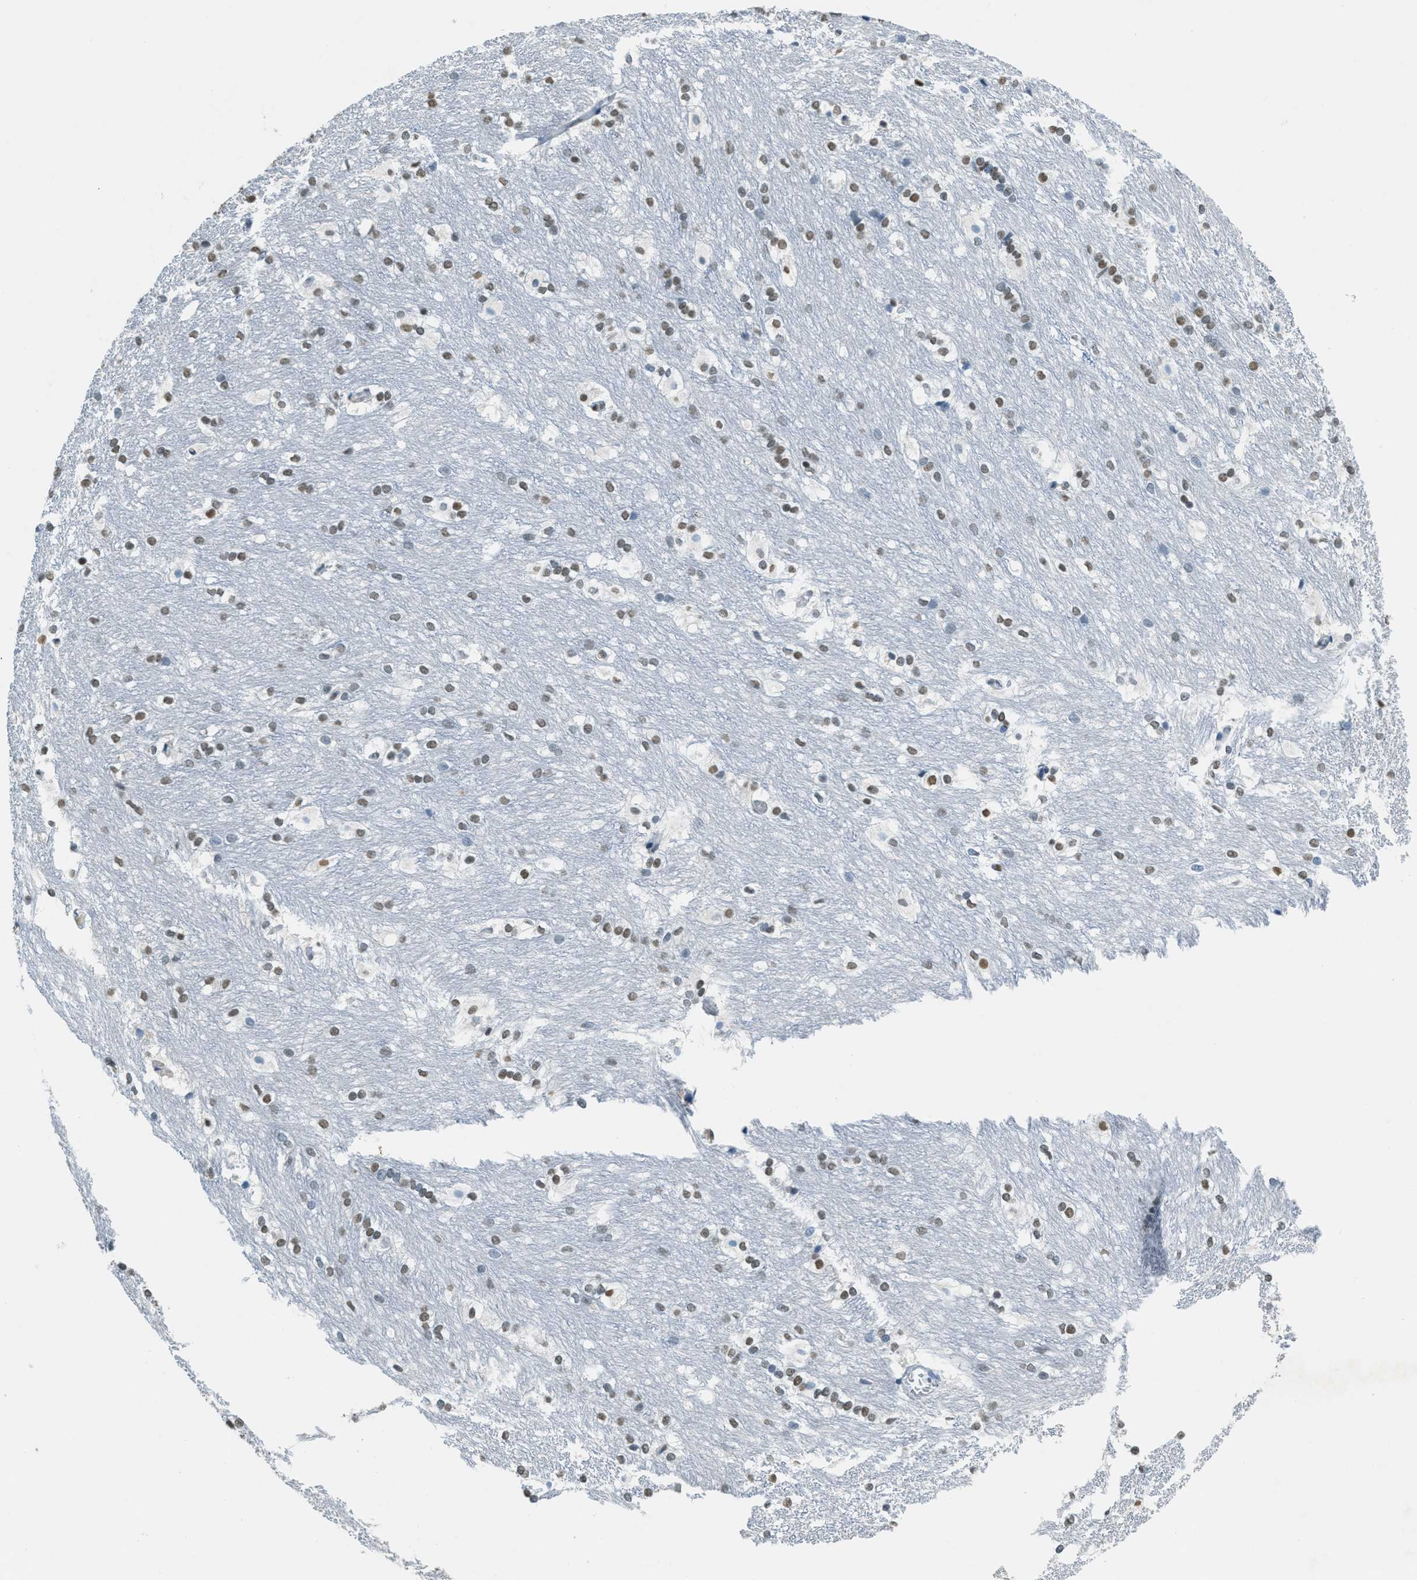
{"staining": {"intensity": "moderate", "quantity": "25%-75%", "location": "nuclear"}, "tissue": "caudate", "cell_type": "Glial cells", "image_type": "normal", "snomed": [{"axis": "morphology", "description": "Normal tissue, NOS"}, {"axis": "topography", "description": "Lateral ventricle wall"}], "caption": "The micrograph shows a brown stain indicating the presence of a protein in the nuclear of glial cells in caudate. (IHC, brightfield microscopy, high magnification).", "gene": "TTC13", "patient": {"sex": "female", "age": 19}}